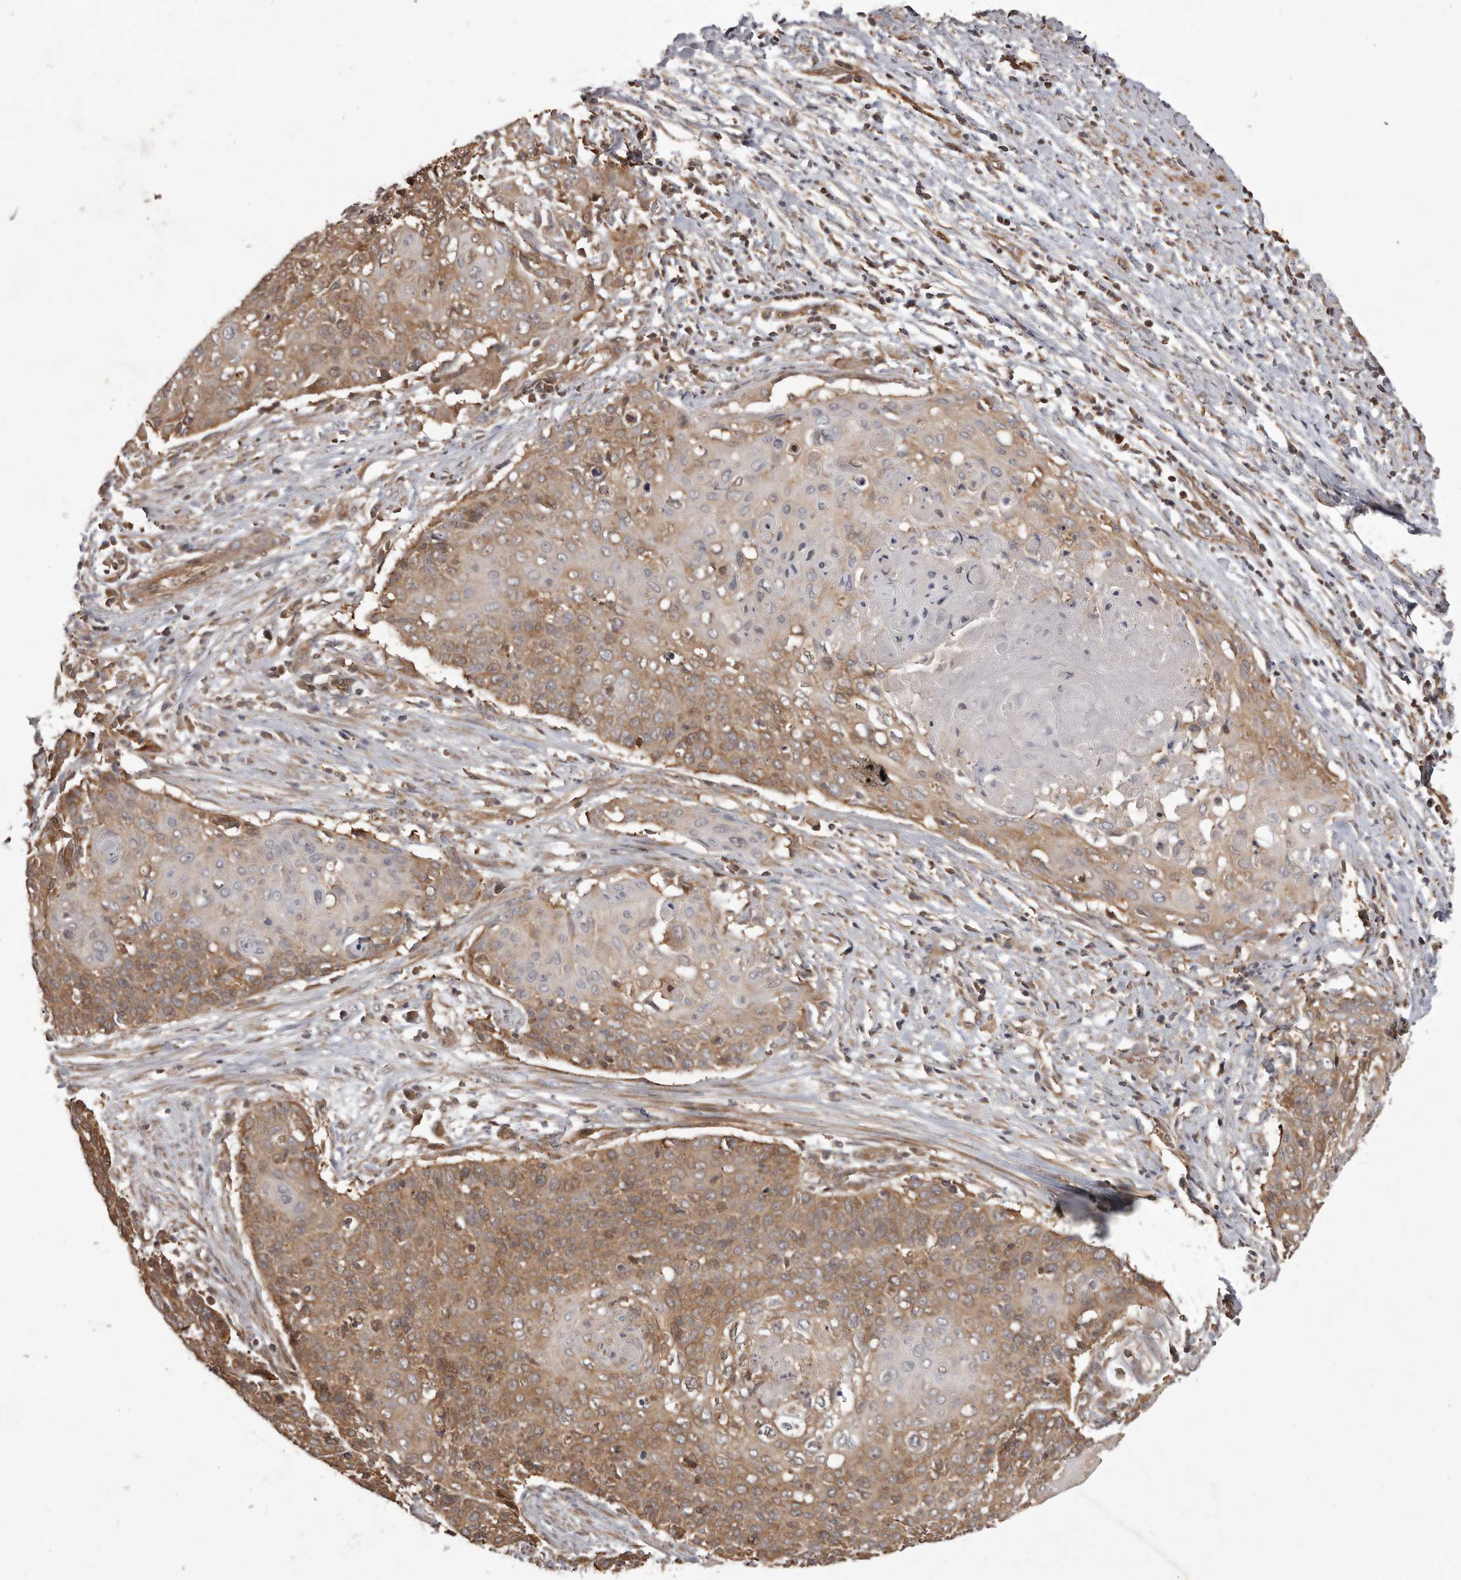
{"staining": {"intensity": "moderate", "quantity": ">75%", "location": "cytoplasmic/membranous"}, "tissue": "cervical cancer", "cell_type": "Tumor cells", "image_type": "cancer", "snomed": [{"axis": "morphology", "description": "Squamous cell carcinoma, NOS"}, {"axis": "topography", "description": "Cervix"}], "caption": "Cervical cancer (squamous cell carcinoma) tissue displays moderate cytoplasmic/membranous staining in approximately >75% of tumor cells The staining is performed using DAB brown chromogen to label protein expression. The nuclei are counter-stained blue using hematoxylin.", "gene": "NFKBIA", "patient": {"sex": "female", "age": 39}}